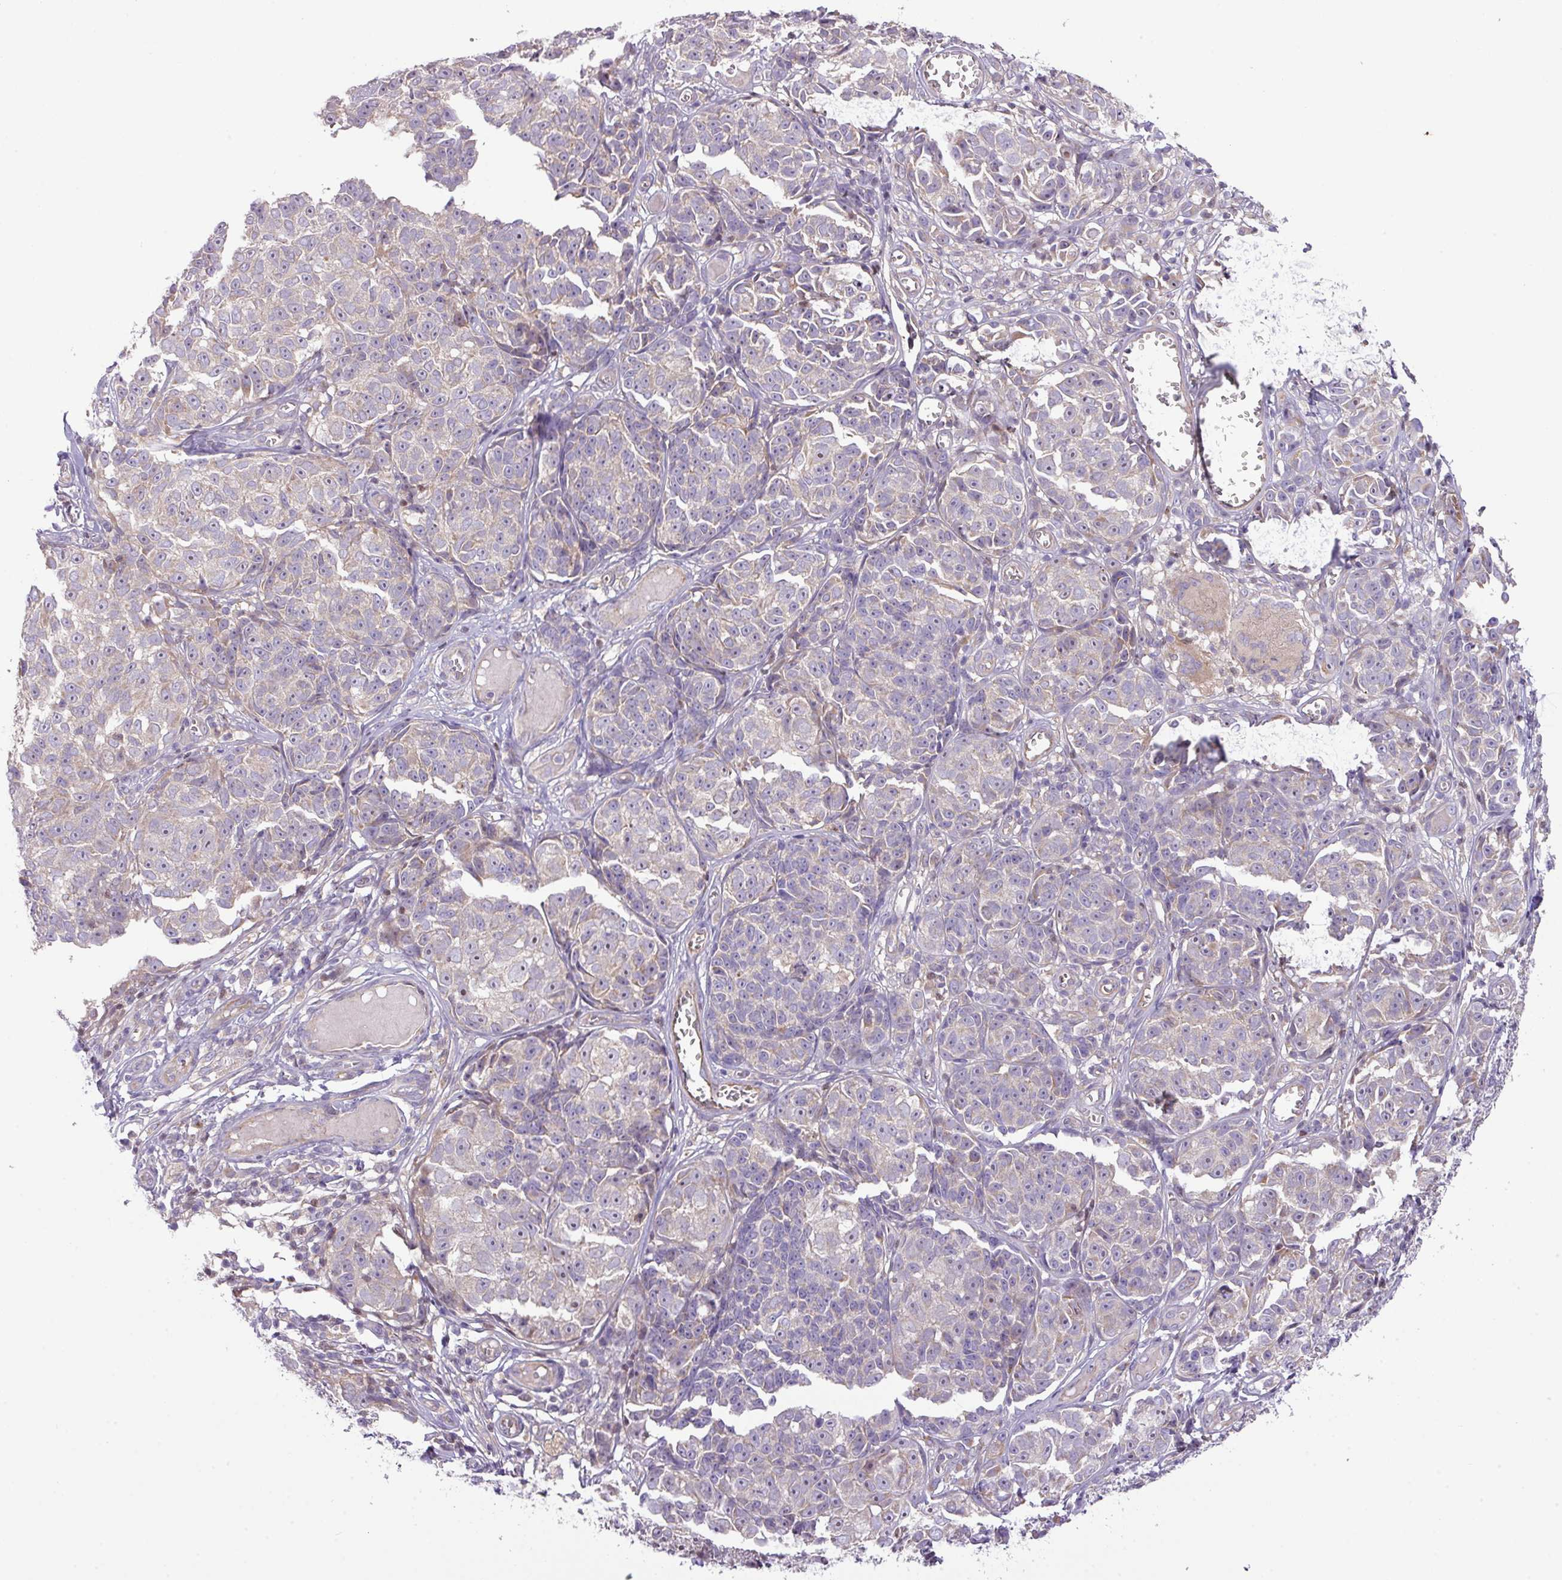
{"staining": {"intensity": "negative", "quantity": "none", "location": "none"}, "tissue": "melanoma", "cell_type": "Tumor cells", "image_type": "cancer", "snomed": [{"axis": "morphology", "description": "Malignant melanoma, NOS"}, {"axis": "topography", "description": "Skin"}], "caption": "A photomicrograph of human malignant melanoma is negative for staining in tumor cells.", "gene": "ZNF394", "patient": {"sex": "male", "age": 73}}